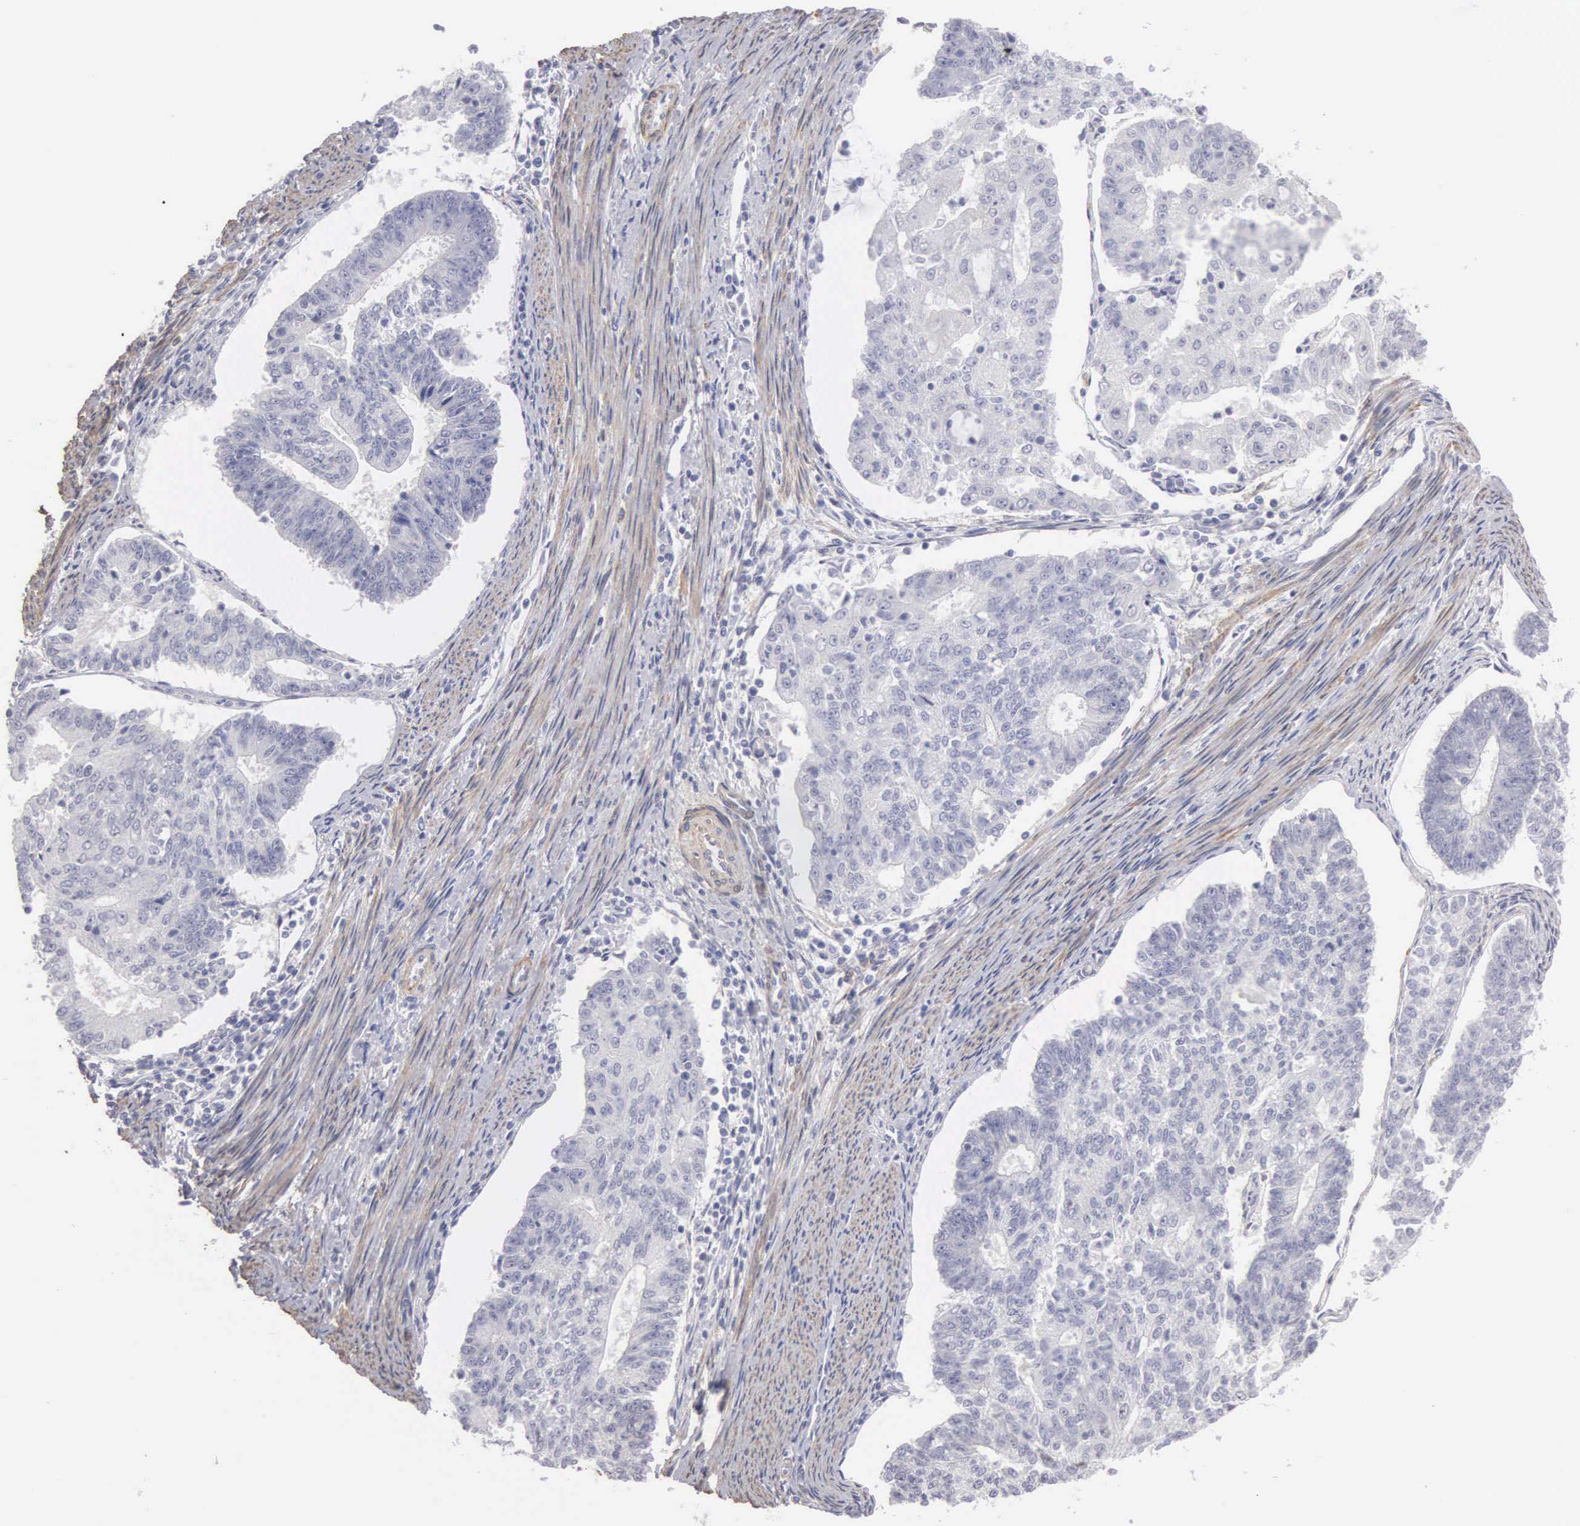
{"staining": {"intensity": "negative", "quantity": "none", "location": "none"}, "tissue": "endometrial cancer", "cell_type": "Tumor cells", "image_type": "cancer", "snomed": [{"axis": "morphology", "description": "Adenocarcinoma, NOS"}, {"axis": "topography", "description": "Endometrium"}], "caption": "This micrograph is of endometrial cancer stained with immunohistochemistry (IHC) to label a protein in brown with the nuclei are counter-stained blue. There is no expression in tumor cells. The staining is performed using DAB brown chromogen with nuclei counter-stained in using hematoxylin.", "gene": "ELFN2", "patient": {"sex": "female", "age": 56}}